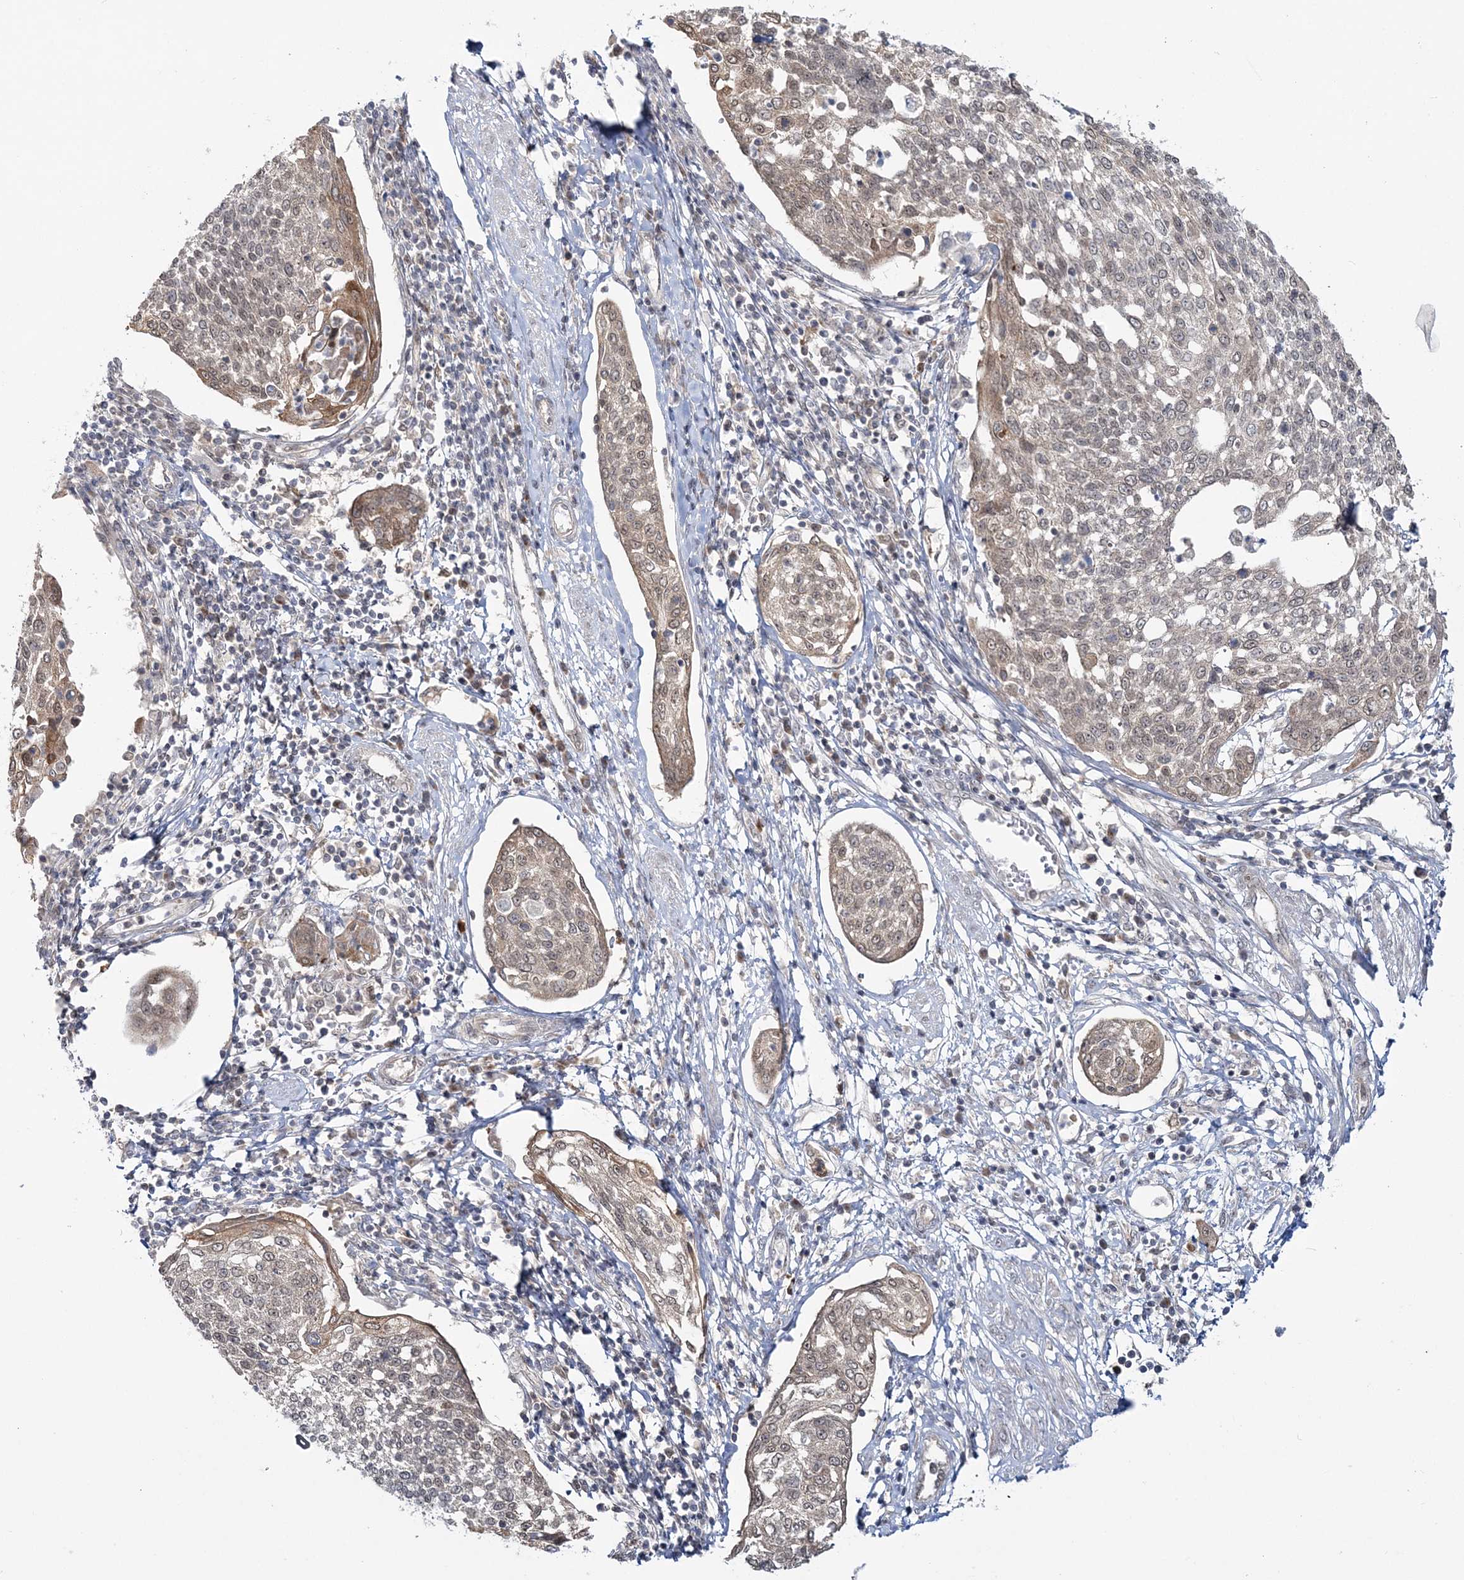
{"staining": {"intensity": "weak", "quantity": "25%-75%", "location": "cytoplasmic/membranous"}, "tissue": "cervical cancer", "cell_type": "Tumor cells", "image_type": "cancer", "snomed": [{"axis": "morphology", "description": "Squamous cell carcinoma, NOS"}, {"axis": "topography", "description": "Cervix"}], "caption": "Immunohistochemical staining of human squamous cell carcinoma (cervical) exhibits weak cytoplasmic/membranous protein positivity in about 25%-75% of tumor cells.", "gene": "ZFAND6", "patient": {"sex": "female", "age": 34}}